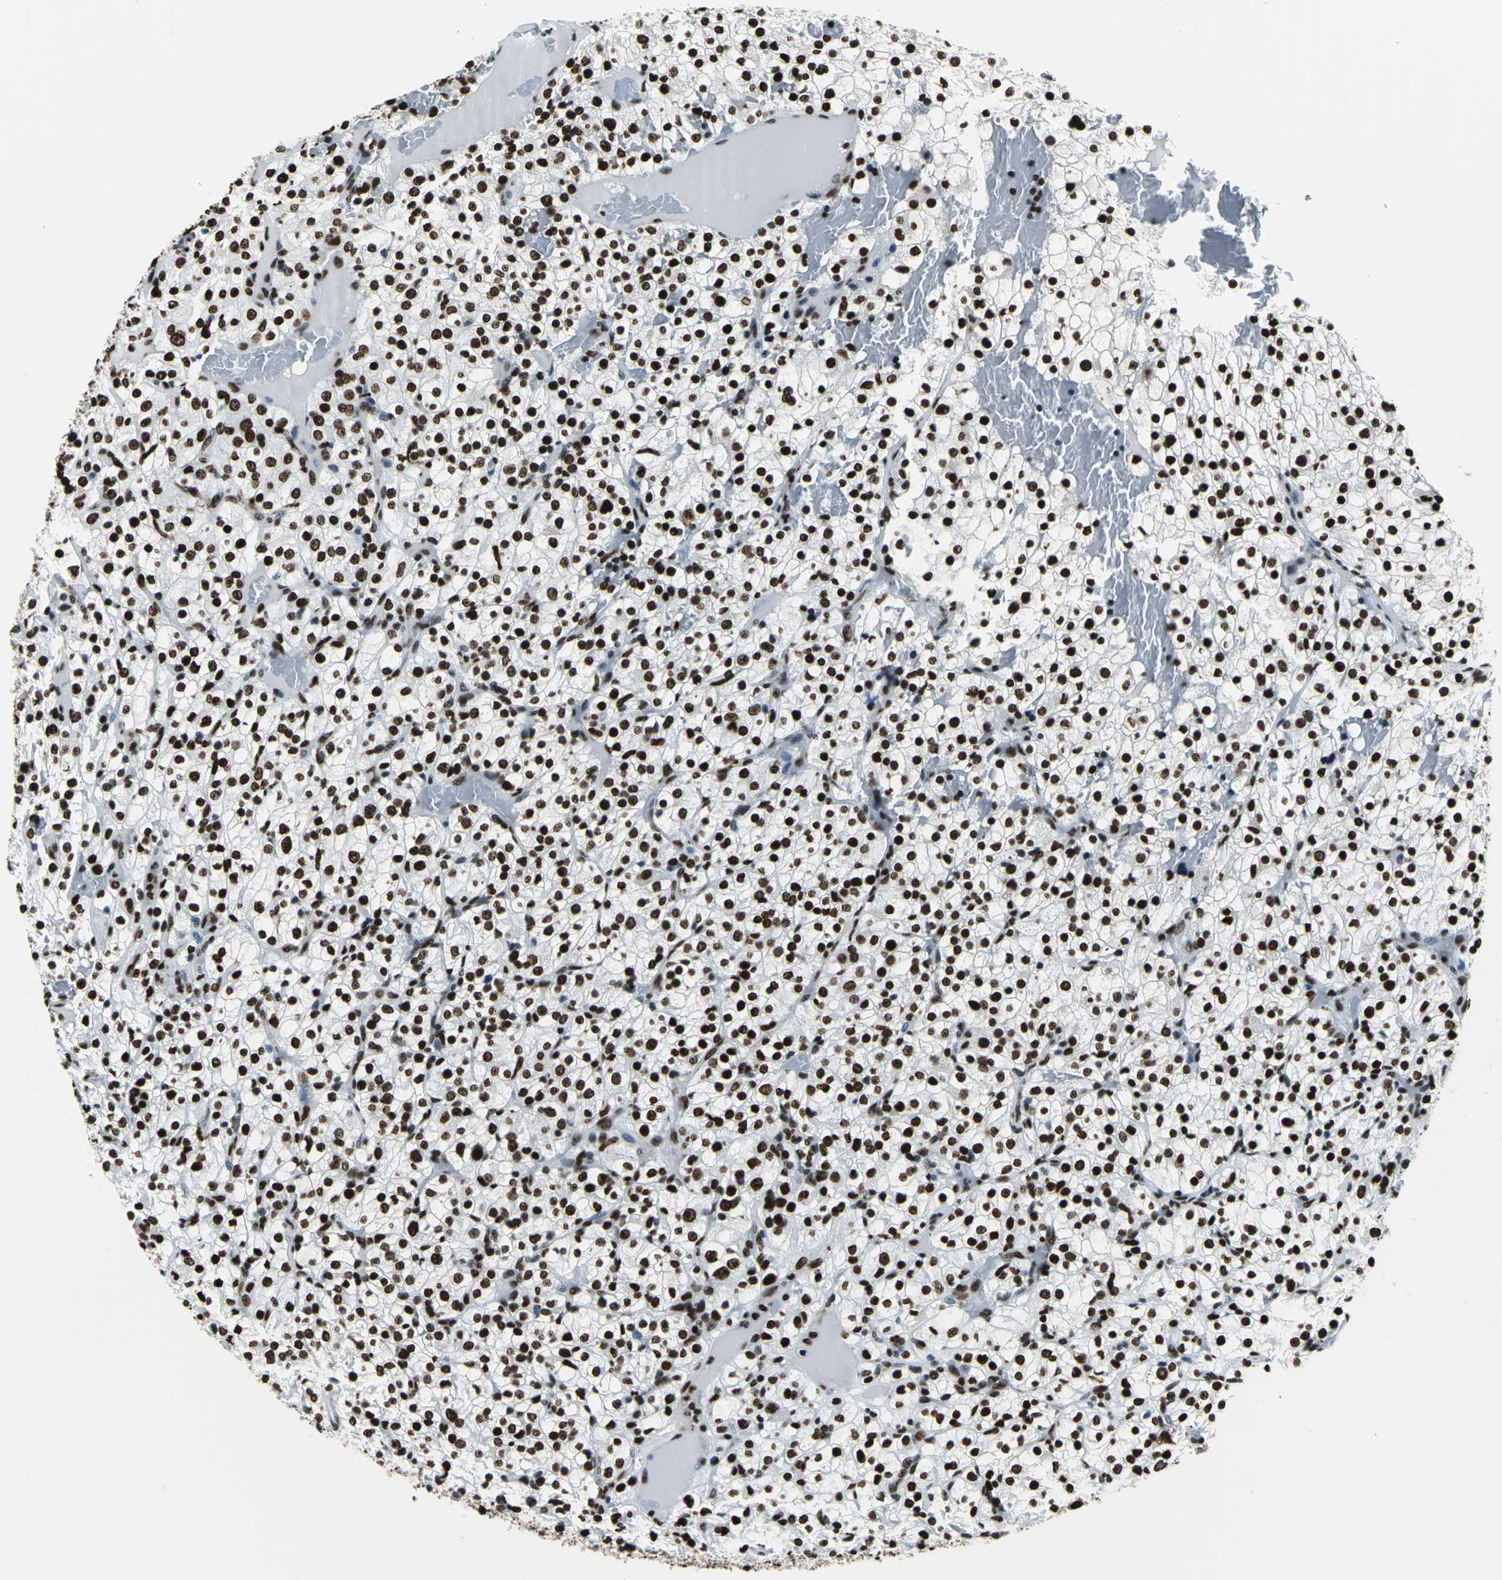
{"staining": {"intensity": "strong", "quantity": ">75%", "location": "nuclear"}, "tissue": "renal cancer", "cell_type": "Tumor cells", "image_type": "cancer", "snomed": [{"axis": "morphology", "description": "Normal tissue, NOS"}, {"axis": "morphology", "description": "Adenocarcinoma, NOS"}, {"axis": "topography", "description": "Kidney"}], "caption": "A brown stain shows strong nuclear staining of a protein in human renal adenocarcinoma tumor cells.", "gene": "APEX1", "patient": {"sex": "female", "age": 72}}